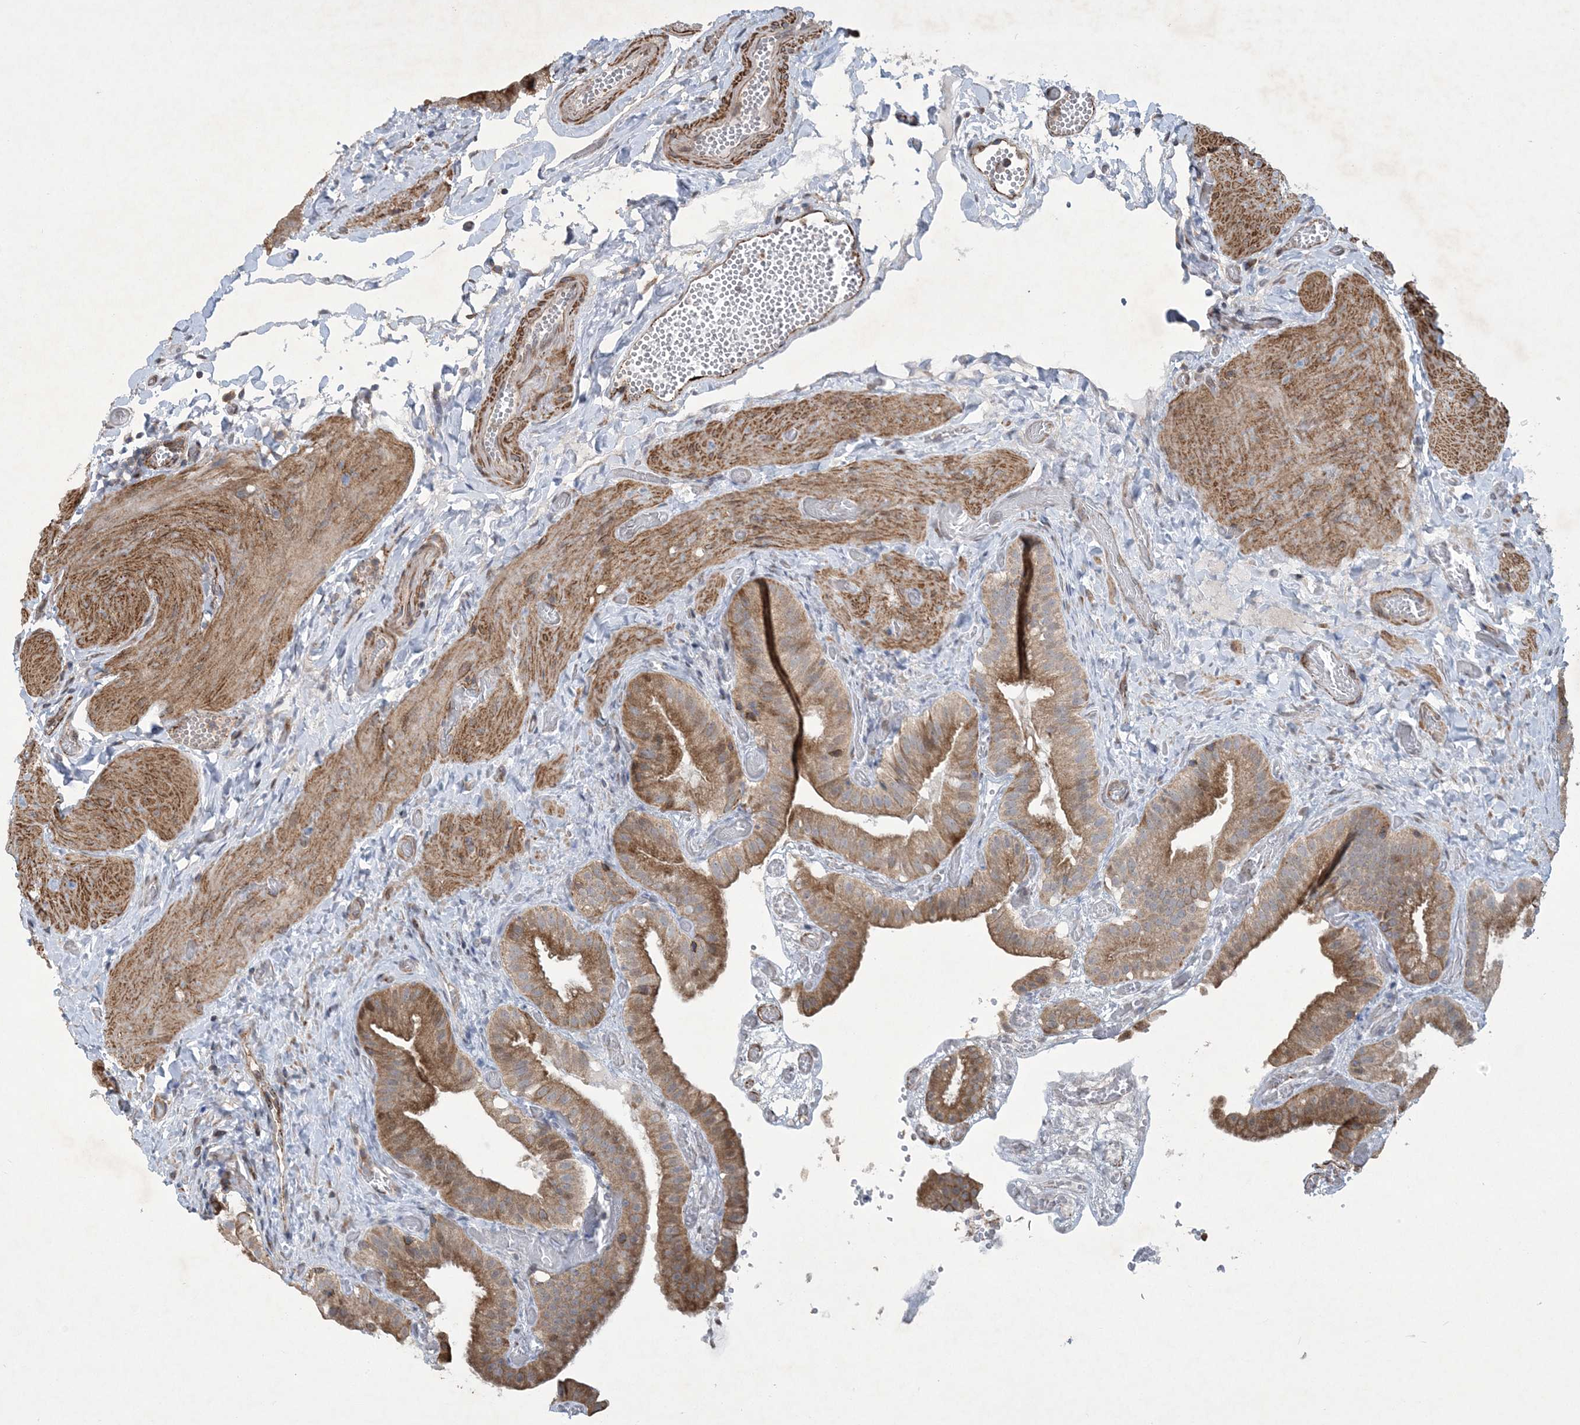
{"staining": {"intensity": "moderate", "quantity": ">75%", "location": "cytoplasmic/membranous"}, "tissue": "gallbladder", "cell_type": "Glandular cells", "image_type": "normal", "snomed": [{"axis": "morphology", "description": "Normal tissue, NOS"}, {"axis": "topography", "description": "Gallbladder"}], "caption": "Glandular cells exhibit medium levels of moderate cytoplasmic/membranous expression in approximately >75% of cells in unremarkable gallbladder. (DAB IHC with brightfield microscopy, high magnification).", "gene": "N4BP2", "patient": {"sex": "female", "age": 64}}